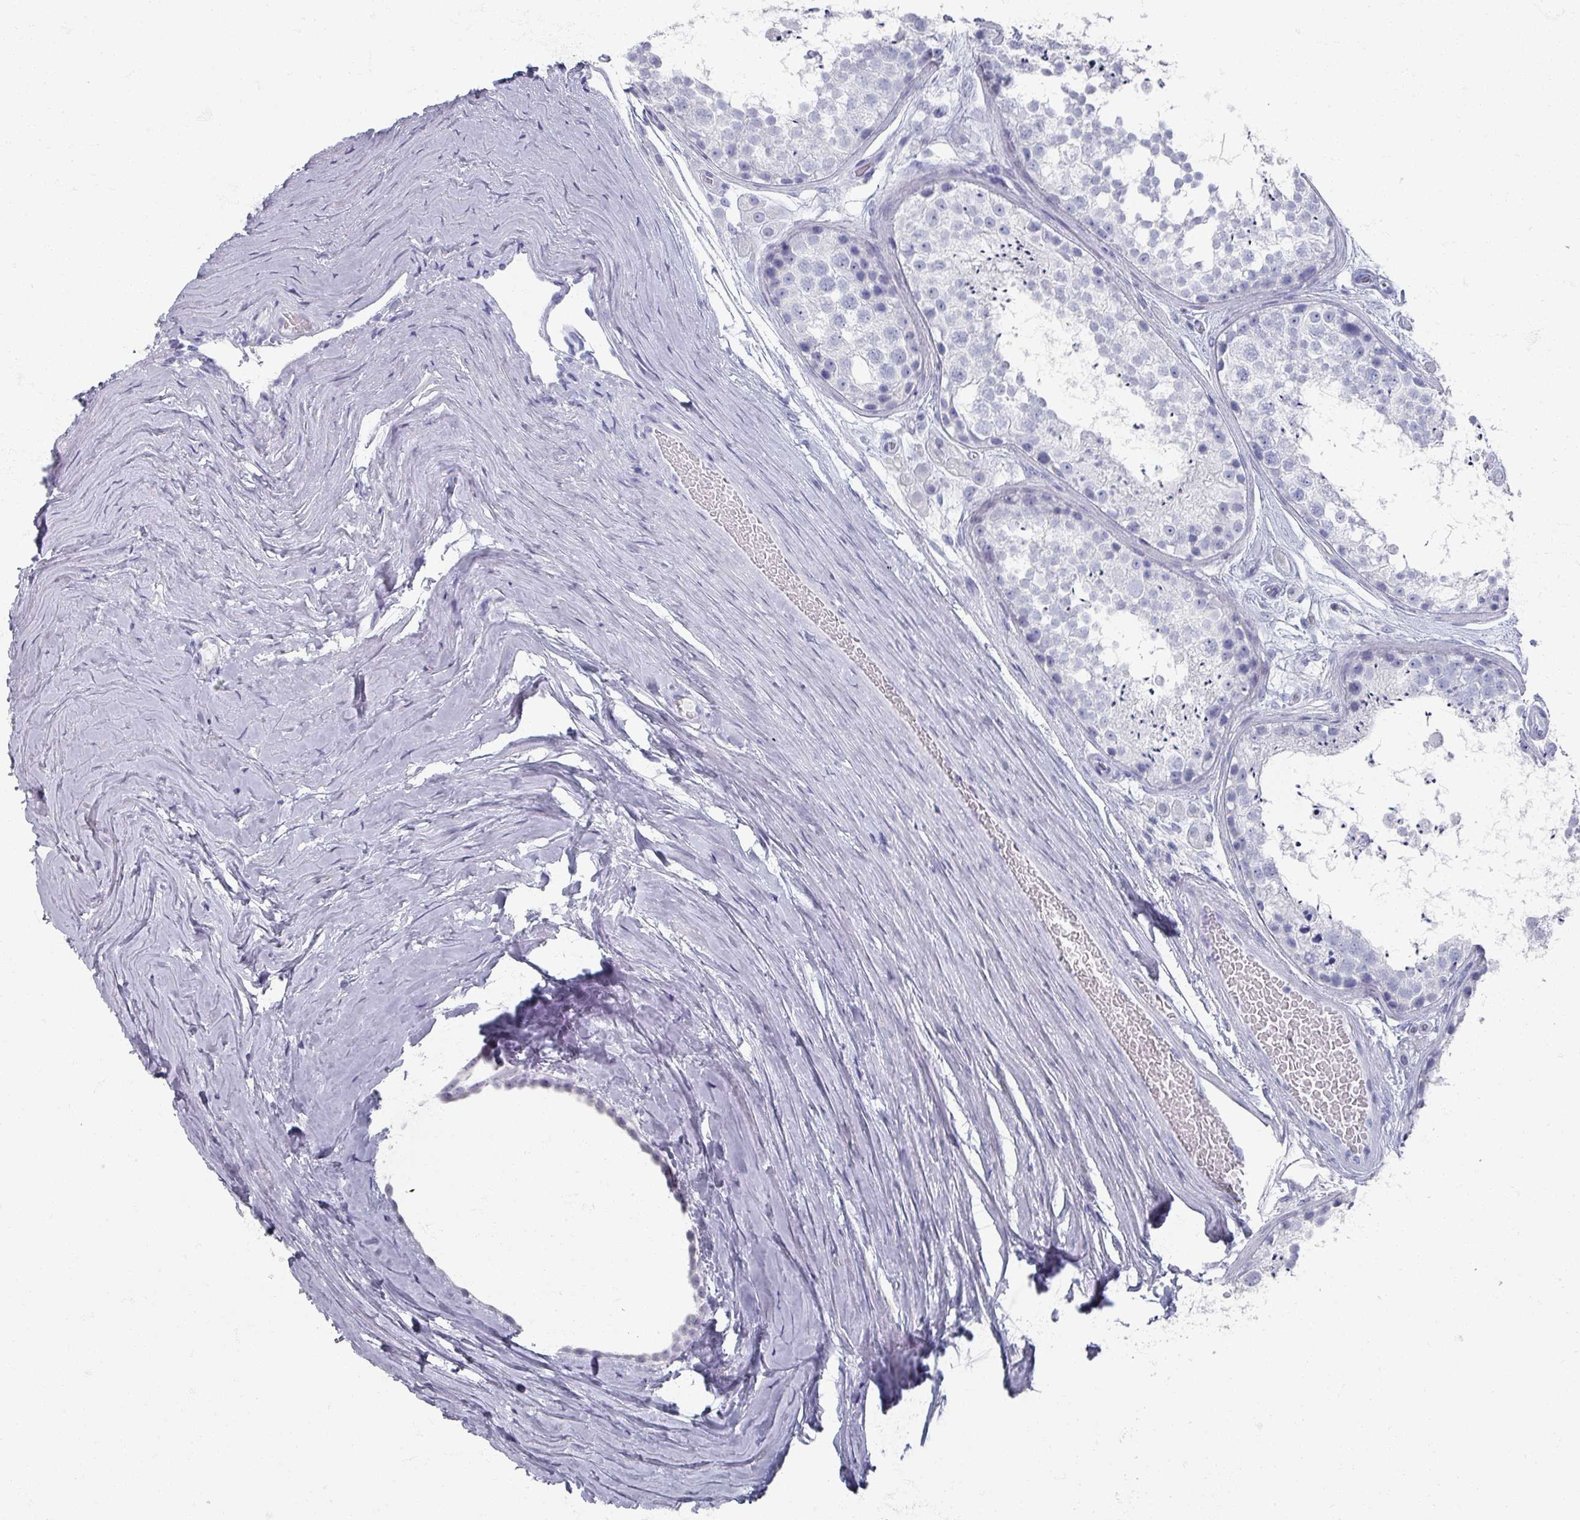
{"staining": {"intensity": "negative", "quantity": "none", "location": "none"}, "tissue": "testis", "cell_type": "Cells in seminiferous ducts", "image_type": "normal", "snomed": [{"axis": "morphology", "description": "Normal tissue, NOS"}, {"axis": "topography", "description": "Testis"}], "caption": "This micrograph is of unremarkable testis stained with immunohistochemistry (IHC) to label a protein in brown with the nuclei are counter-stained blue. There is no positivity in cells in seminiferous ducts.", "gene": "OMG", "patient": {"sex": "male", "age": 25}}